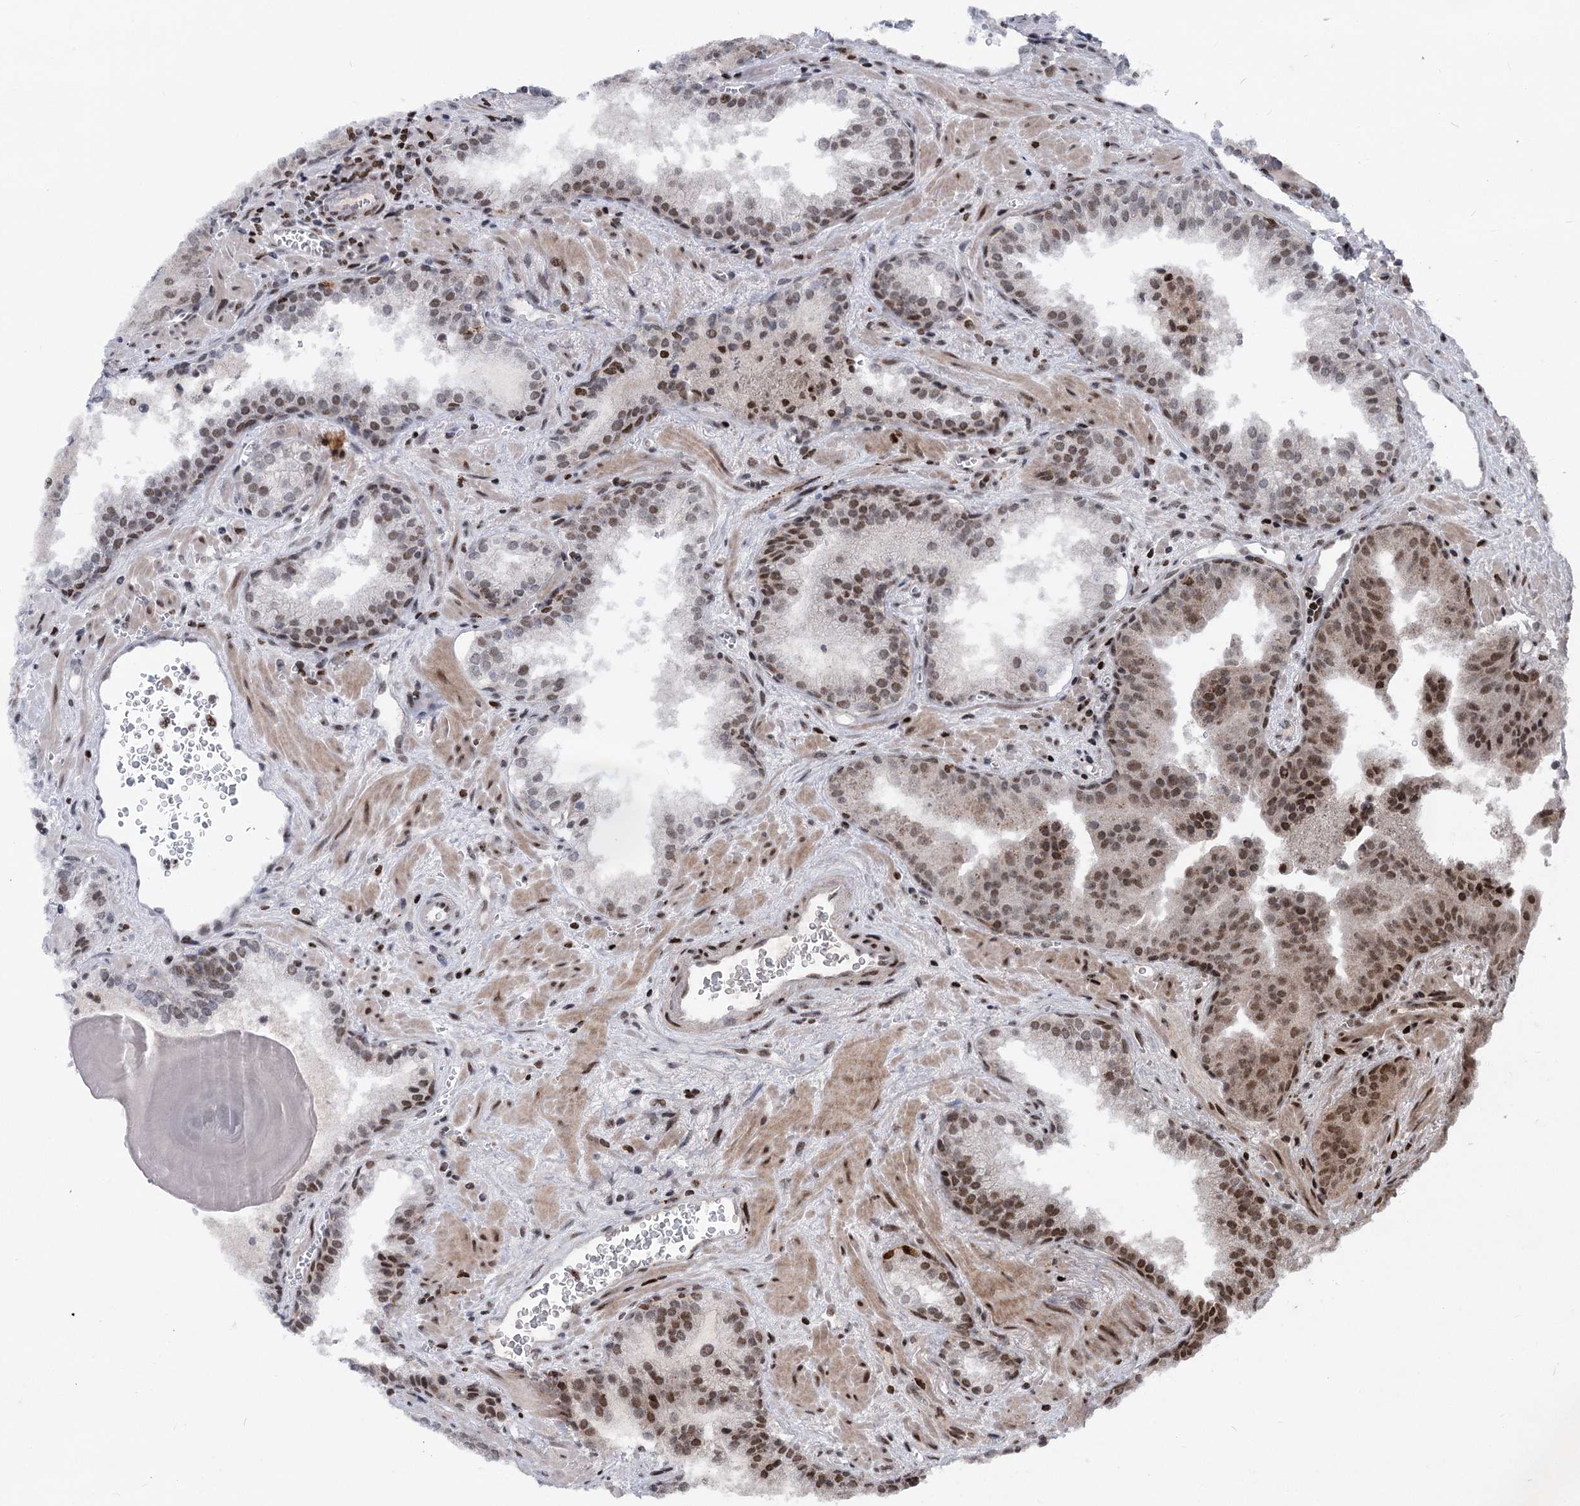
{"staining": {"intensity": "moderate", "quantity": "25%-75%", "location": "nuclear"}, "tissue": "prostate cancer", "cell_type": "Tumor cells", "image_type": "cancer", "snomed": [{"axis": "morphology", "description": "Adenocarcinoma, High grade"}, {"axis": "topography", "description": "Prostate"}], "caption": "A high-resolution photomicrograph shows immunohistochemistry (IHC) staining of prostate high-grade adenocarcinoma, which reveals moderate nuclear staining in approximately 25%-75% of tumor cells. Using DAB (brown) and hematoxylin (blue) stains, captured at high magnification using brightfield microscopy.", "gene": "ZCCHC10", "patient": {"sex": "male", "age": 68}}